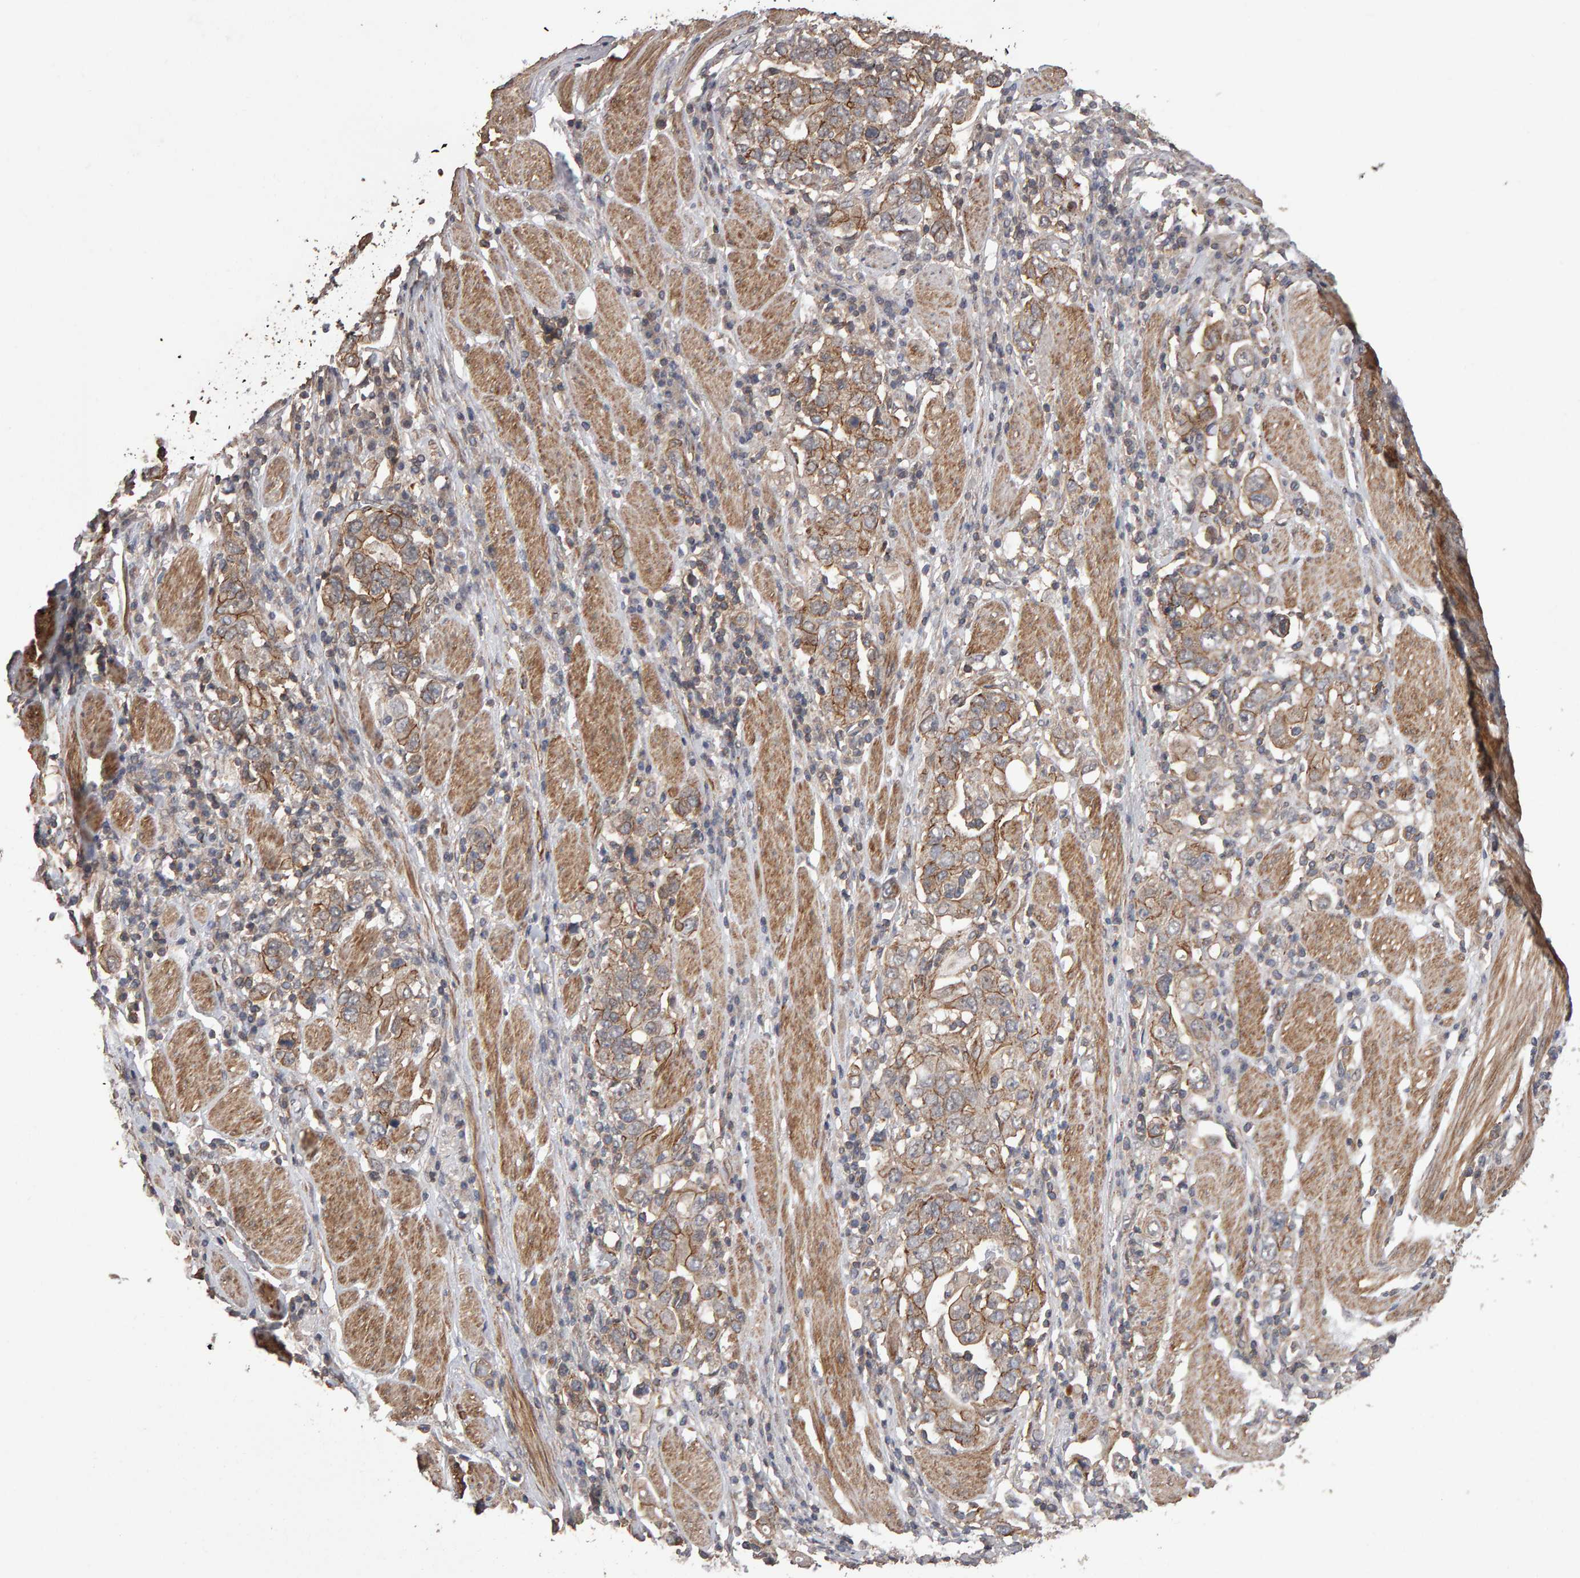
{"staining": {"intensity": "moderate", "quantity": ">75%", "location": "cytoplasmic/membranous"}, "tissue": "stomach cancer", "cell_type": "Tumor cells", "image_type": "cancer", "snomed": [{"axis": "morphology", "description": "Adenocarcinoma, NOS"}, {"axis": "topography", "description": "Stomach, upper"}], "caption": "This image exhibits immunohistochemistry (IHC) staining of stomach cancer, with medium moderate cytoplasmic/membranous expression in approximately >75% of tumor cells.", "gene": "SCRIB", "patient": {"sex": "male", "age": 62}}